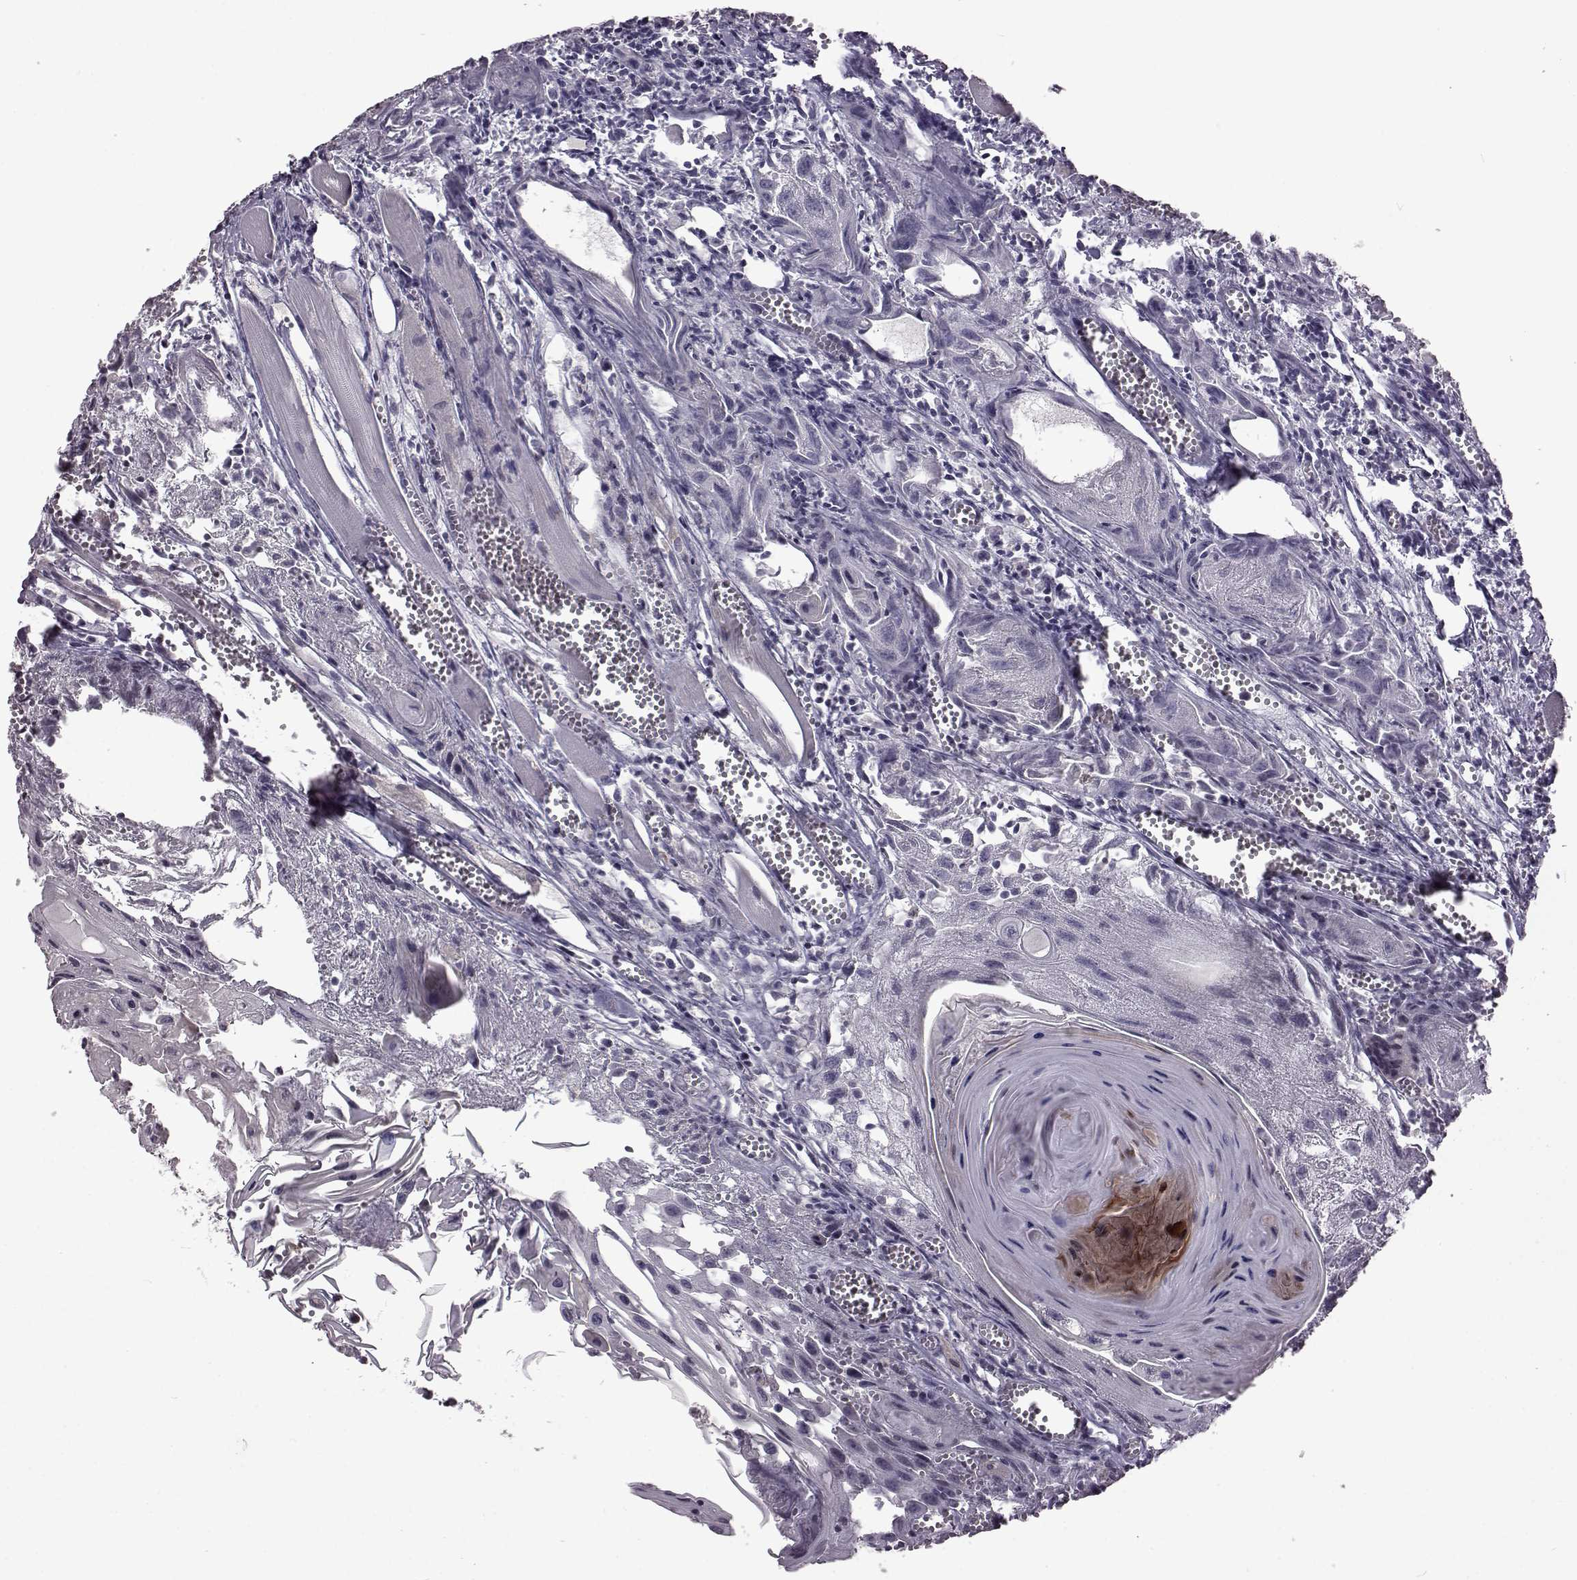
{"staining": {"intensity": "negative", "quantity": "none", "location": "none"}, "tissue": "head and neck cancer", "cell_type": "Tumor cells", "image_type": "cancer", "snomed": [{"axis": "morphology", "description": "Squamous cell carcinoma, NOS"}, {"axis": "topography", "description": "Head-Neck"}], "caption": "A high-resolution micrograph shows immunohistochemistry staining of squamous cell carcinoma (head and neck), which displays no significant expression in tumor cells.", "gene": "GAL", "patient": {"sex": "female", "age": 80}}